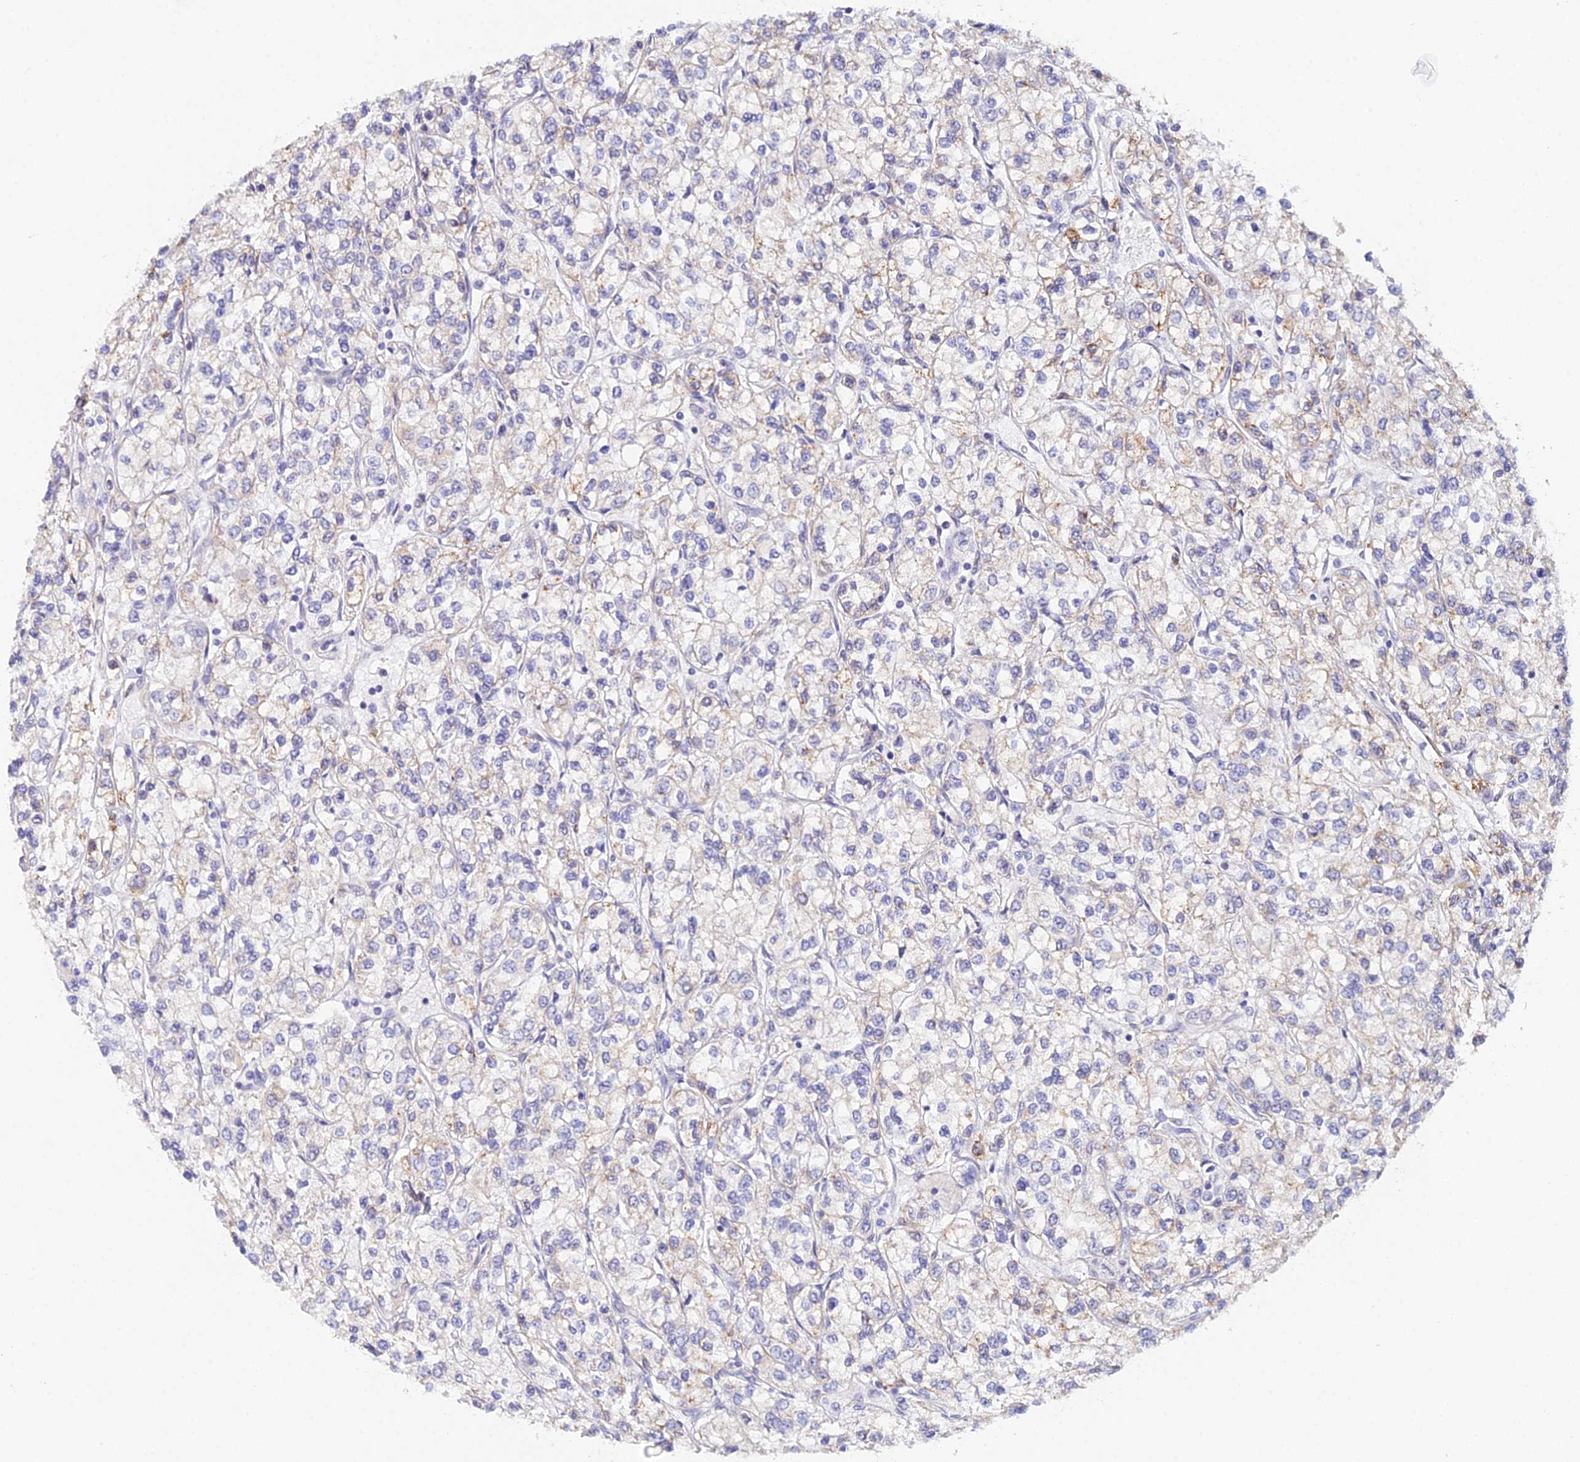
{"staining": {"intensity": "moderate", "quantity": "<25%", "location": "cytoplasmic/membranous"}, "tissue": "renal cancer", "cell_type": "Tumor cells", "image_type": "cancer", "snomed": [{"axis": "morphology", "description": "Adenocarcinoma, NOS"}, {"axis": "topography", "description": "Kidney"}], "caption": "An IHC image of tumor tissue is shown. Protein staining in brown labels moderate cytoplasmic/membranous positivity in renal adenocarcinoma within tumor cells.", "gene": "MXRA7", "patient": {"sex": "male", "age": 80}}